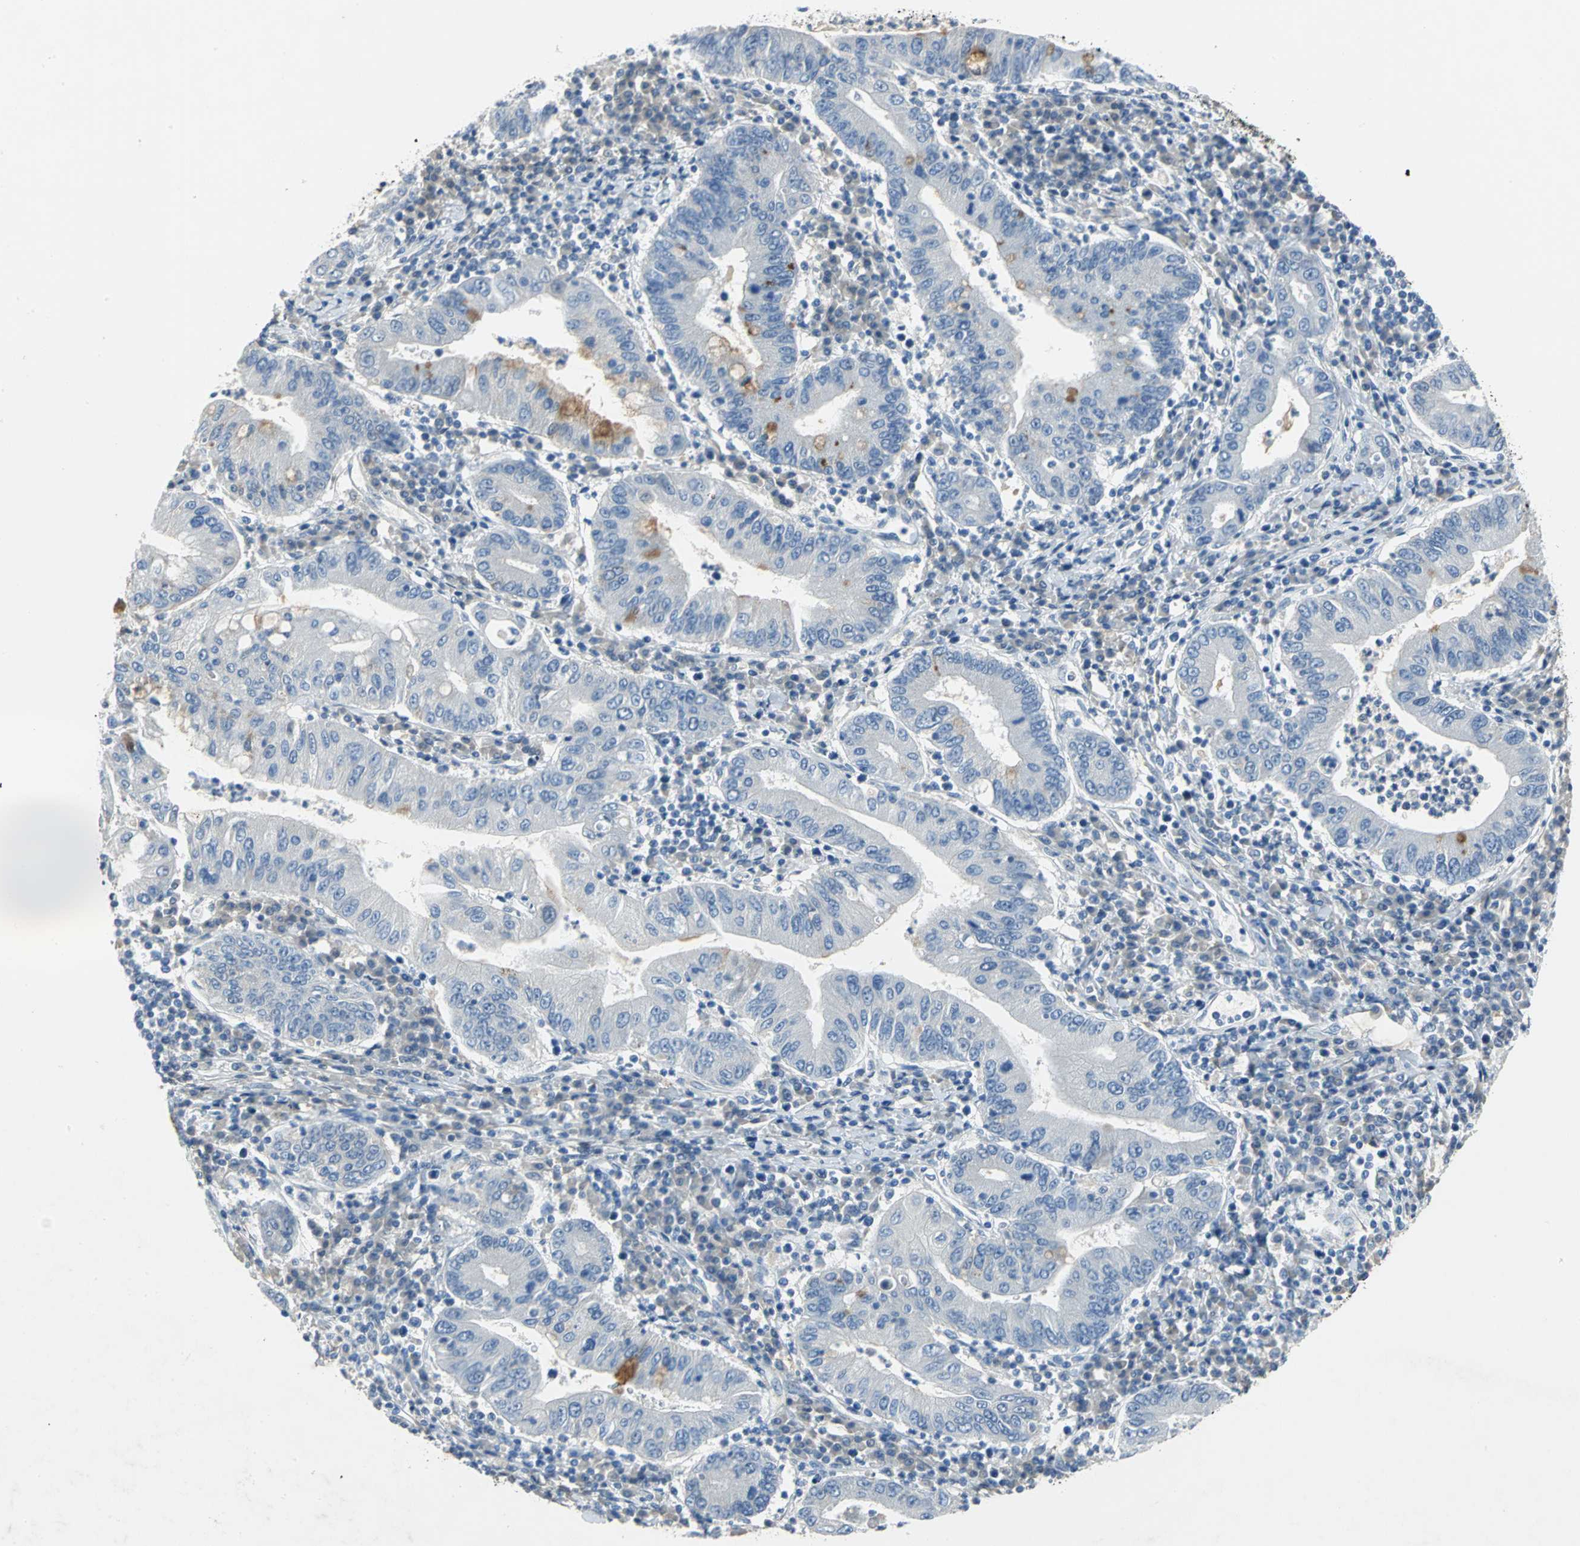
{"staining": {"intensity": "moderate", "quantity": "<25%", "location": "cytoplasmic/membranous"}, "tissue": "stomach cancer", "cell_type": "Tumor cells", "image_type": "cancer", "snomed": [{"axis": "morphology", "description": "Normal tissue, NOS"}, {"axis": "morphology", "description": "Adenocarcinoma, NOS"}, {"axis": "topography", "description": "Esophagus"}, {"axis": "topography", "description": "Stomach, upper"}, {"axis": "topography", "description": "Peripheral nerve tissue"}], "caption": "High-power microscopy captured an immunohistochemistry (IHC) photomicrograph of stomach cancer (adenocarcinoma), revealing moderate cytoplasmic/membranous staining in about <25% of tumor cells.", "gene": "PTGDS", "patient": {"sex": "male", "age": 62}}